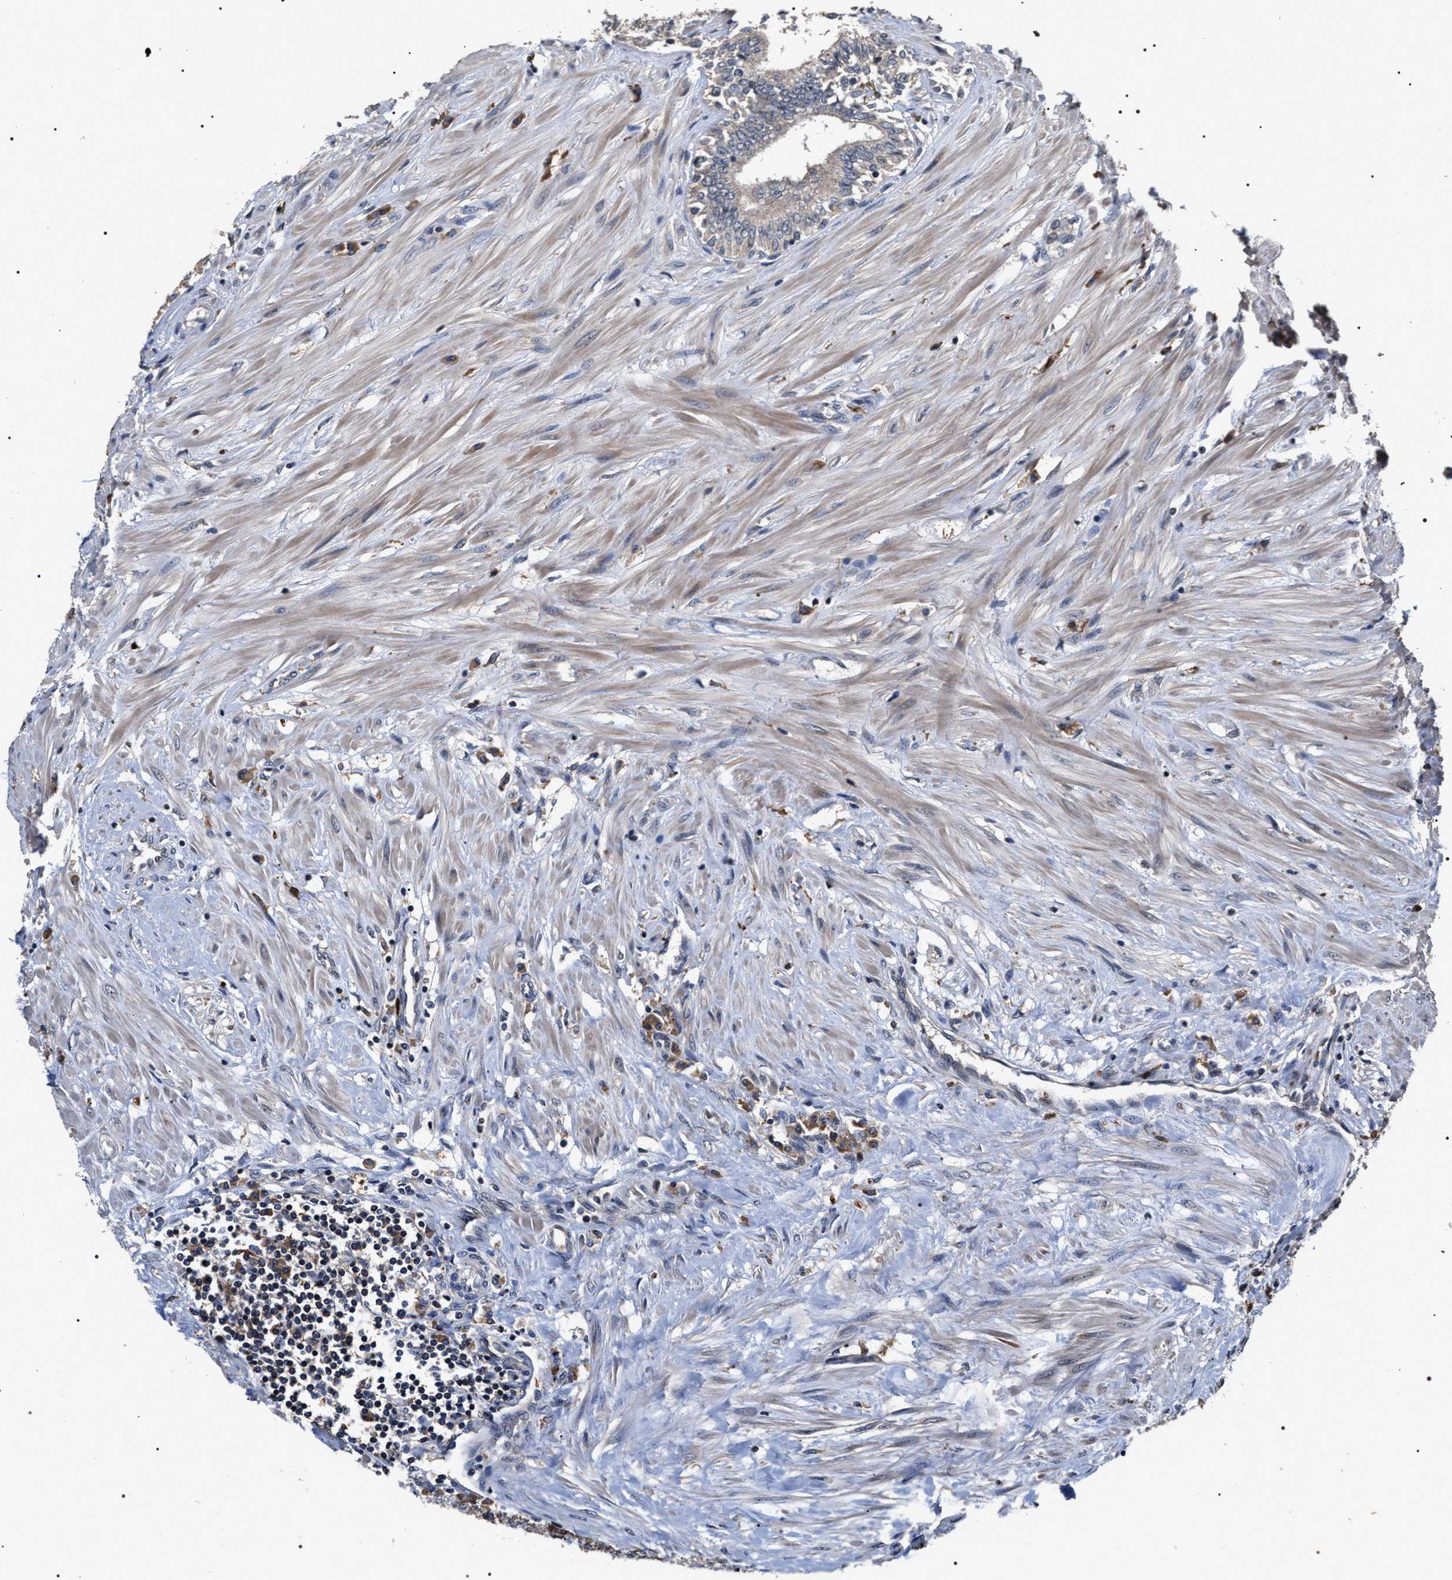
{"staining": {"intensity": "weak", "quantity": "<25%", "location": "cytoplasmic/membranous"}, "tissue": "seminal vesicle", "cell_type": "Glandular cells", "image_type": "normal", "snomed": [{"axis": "morphology", "description": "Normal tissue, NOS"}, {"axis": "morphology", "description": "Adenocarcinoma, High grade"}, {"axis": "topography", "description": "Prostate"}, {"axis": "topography", "description": "Seminal veicle"}], "caption": "A photomicrograph of seminal vesicle stained for a protein displays no brown staining in glandular cells.", "gene": "UPF3A", "patient": {"sex": "male", "age": 55}}